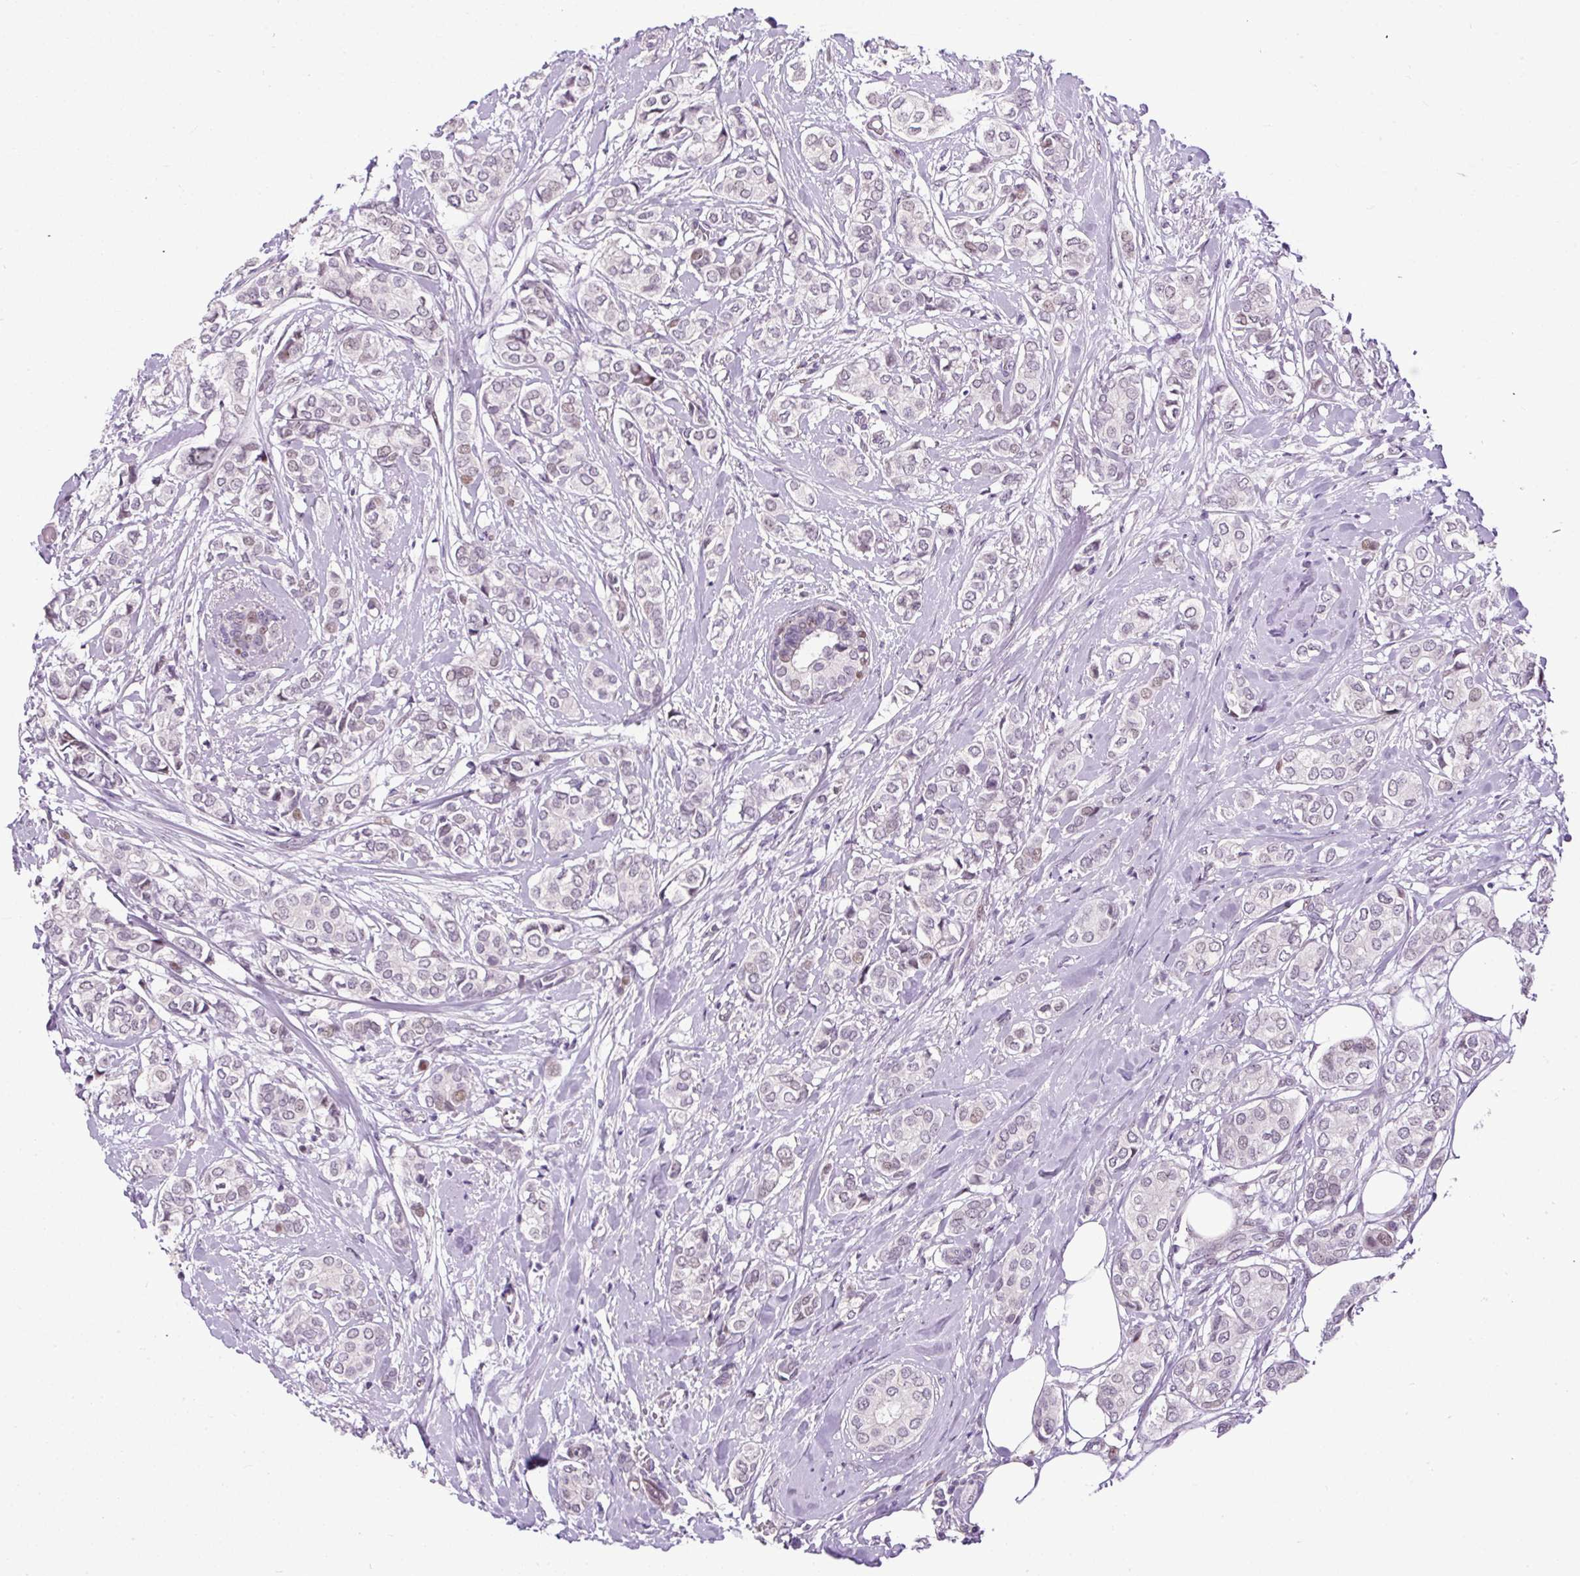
{"staining": {"intensity": "moderate", "quantity": "<25%", "location": "nuclear"}, "tissue": "breast cancer", "cell_type": "Tumor cells", "image_type": "cancer", "snomed": [{"axis": "morphology", "description": "Duct carcinoma"}, {"axis": "topography", "description": "Breast"}], "caption": "A brown stain highlights moderate nuclear positivity of a protein in human breast invasive ductal carcinoma tumor cells.", "gene": "ARHGEF18", "patient": {"sex": "female", "age": 73}}